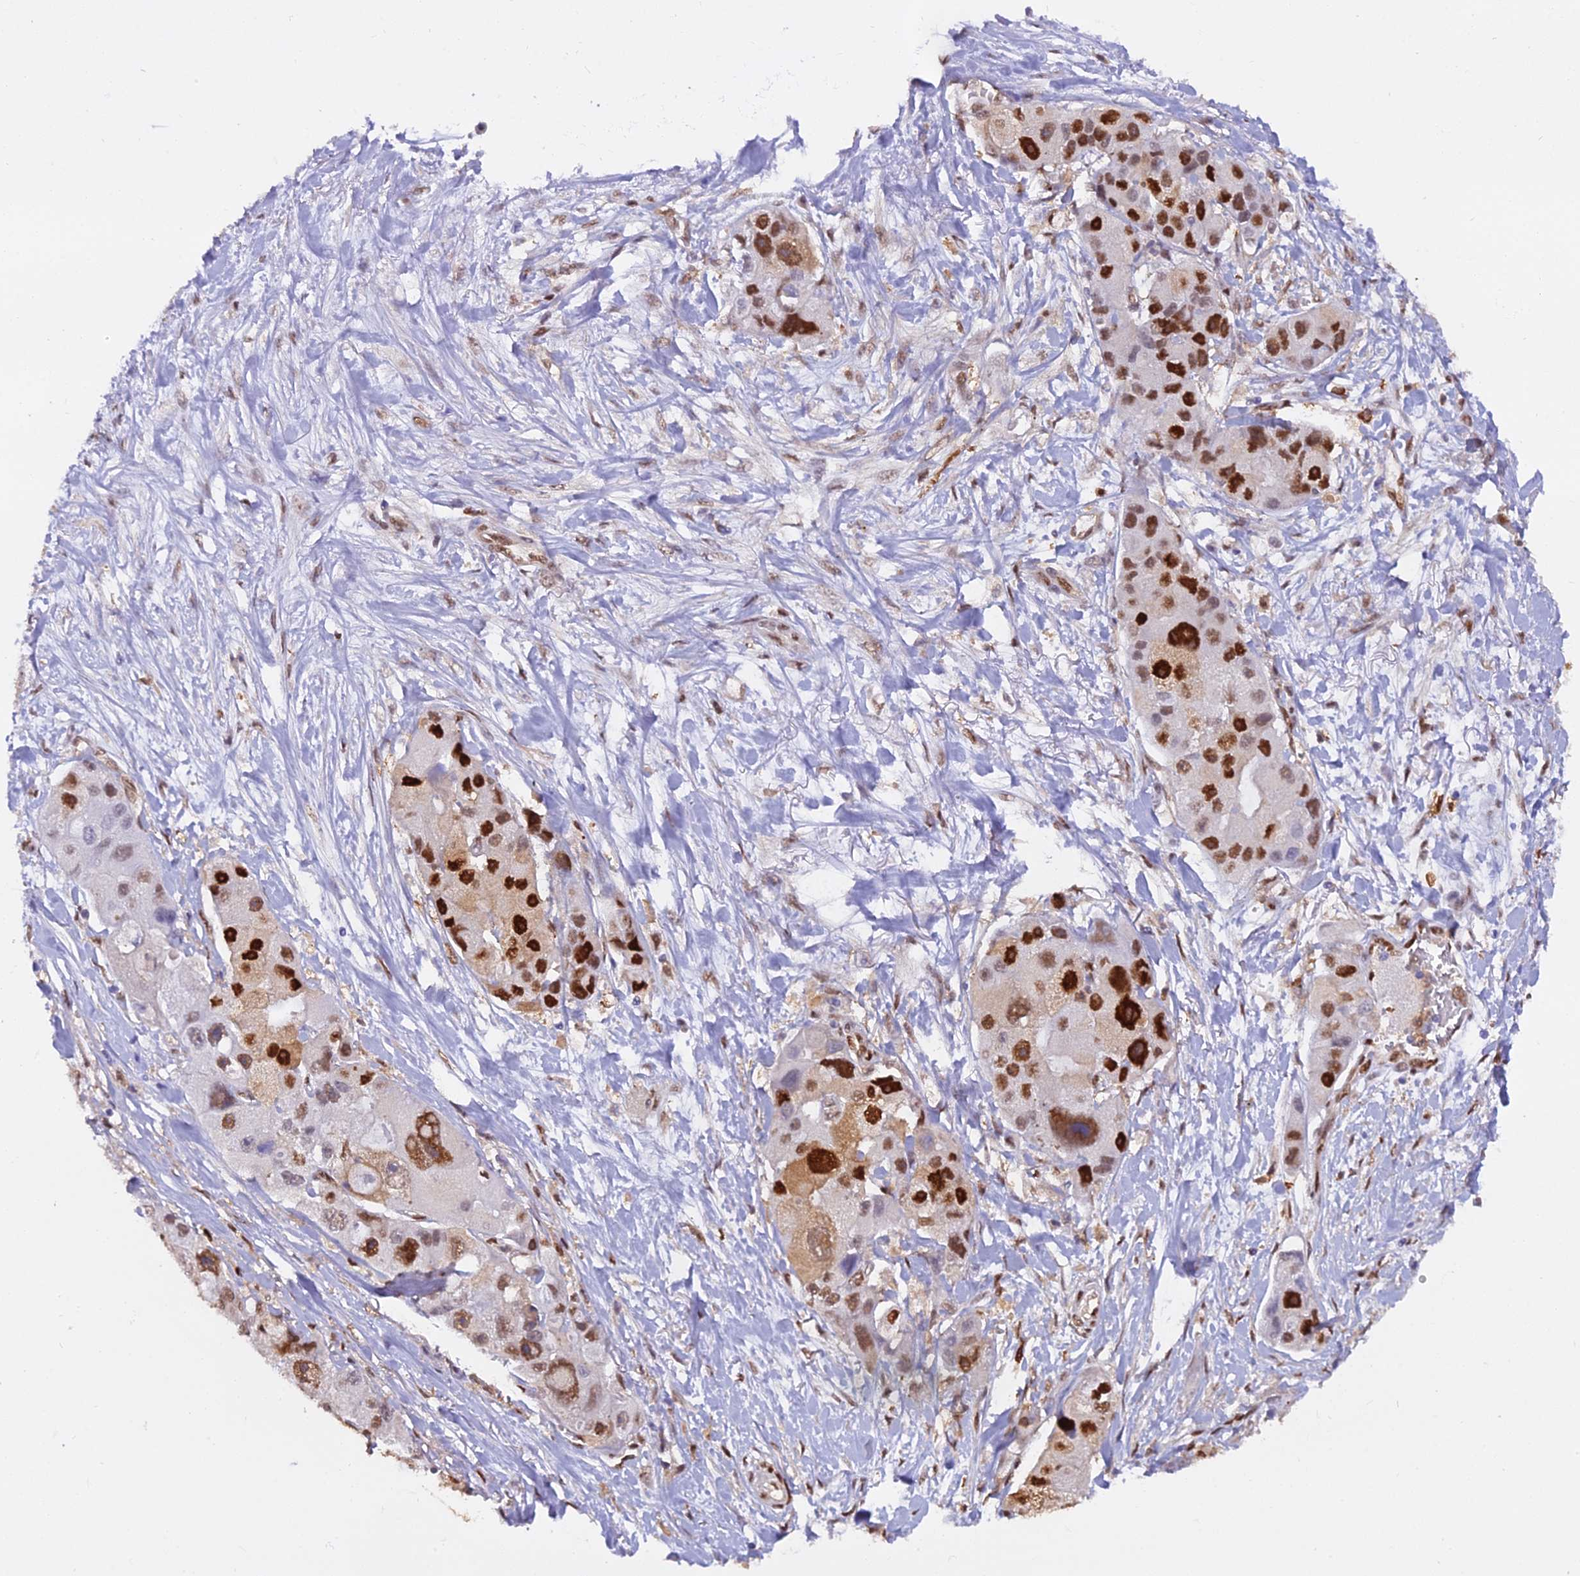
{"staining": {"intensity": "strong", "quantity": ">75%", "location": "nuclear"}, "tissue": "lung cancer", "cell_type": "Tumor cells", "image_type": "cancer", "snomed": [{"axis": "morphology", "description": "Adenocarcinoma, NOS"}, {"axis": "topography", "description": "Lung"}], "caption": "Lung adenocarcinoma was stained to show a protein in brown. There is high levels of strong nuclear staining in about >75% of tumor cells.", "gene": "NPEPL1", "patient": {"sex": "female", "age": 54}}